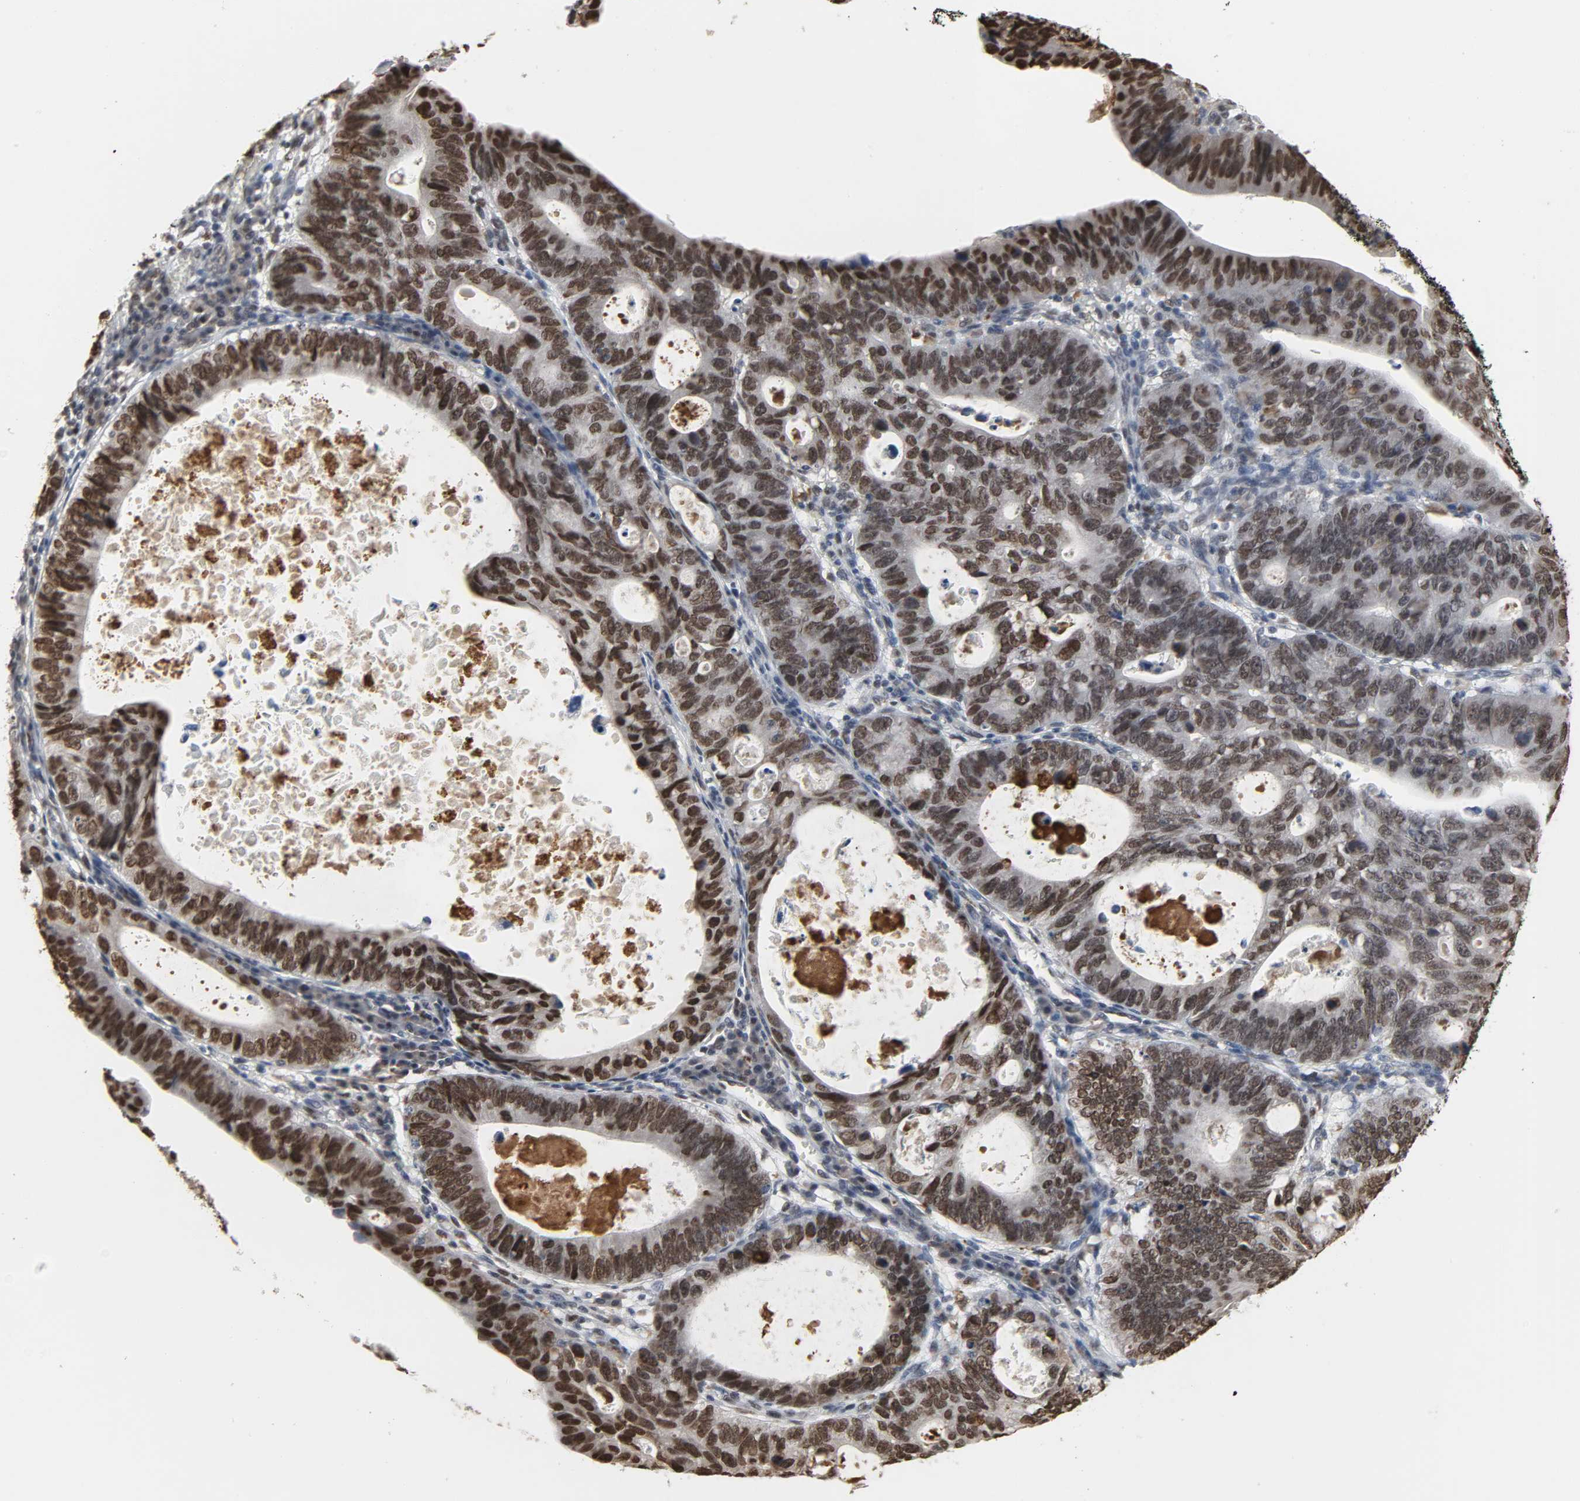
{"staining": {"intensity": "moderate", "quantity": ">75%", "location": "nuclear"}, "tissue": "stomach cancer", "cell_type": "Tumor cells", "image_type": "cancer", "snomed": [{"axis": "morphology", "description": "Adenocarcinoma, NOS"}, {"axis": "topography", "description": "Stomach"}], "caption": "There is medium levels of moderate nuclear positivity in tumor cells of adenocarcinoma (stomach), as demonstrated by immunohistochemical staining (brown color).", "gene": "DAZAP1", "patient": {"sex": "male", "age": 59}}